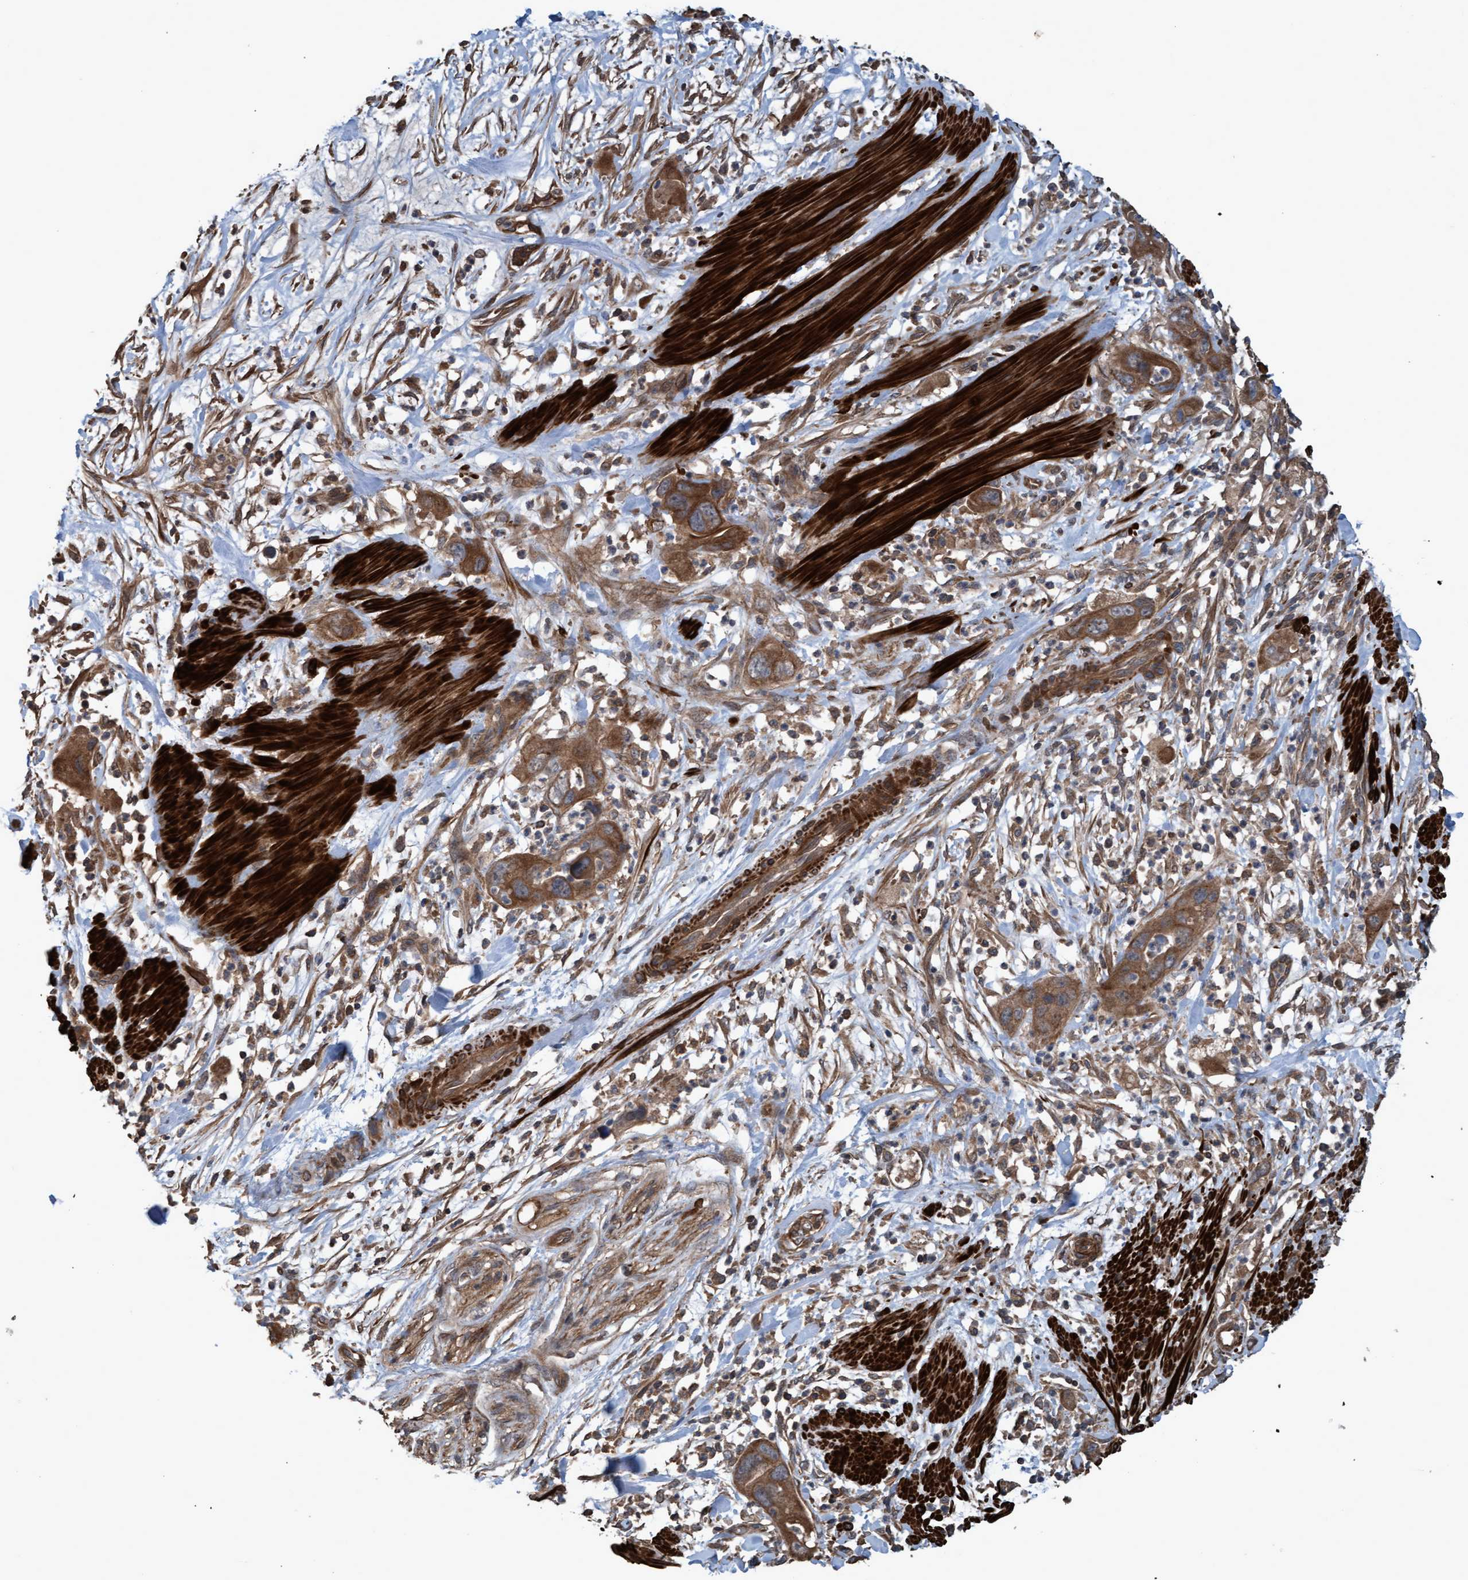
{"staining": {"intensity": "moderate", "quantity": ">75%", "location": "cytoplasmic/membranous"}, "tissue": "pancreatic cancer", "cell_type": "Tumor cells", "image_type": "cancer", "snomed": [{"axis": "morphology", "description": "Adenocarcinoma, NOS"}, {"axis": "topography", "description": "Pancreas"}], "caption": "Protein analysis of adenocarcinoma (pancreatic) tissue shows moderate cytoplasmic/membranous expression in about >75% of tumor cells.", "gene": "GGT6", "patient": {"sex": "female", "age": 71}}